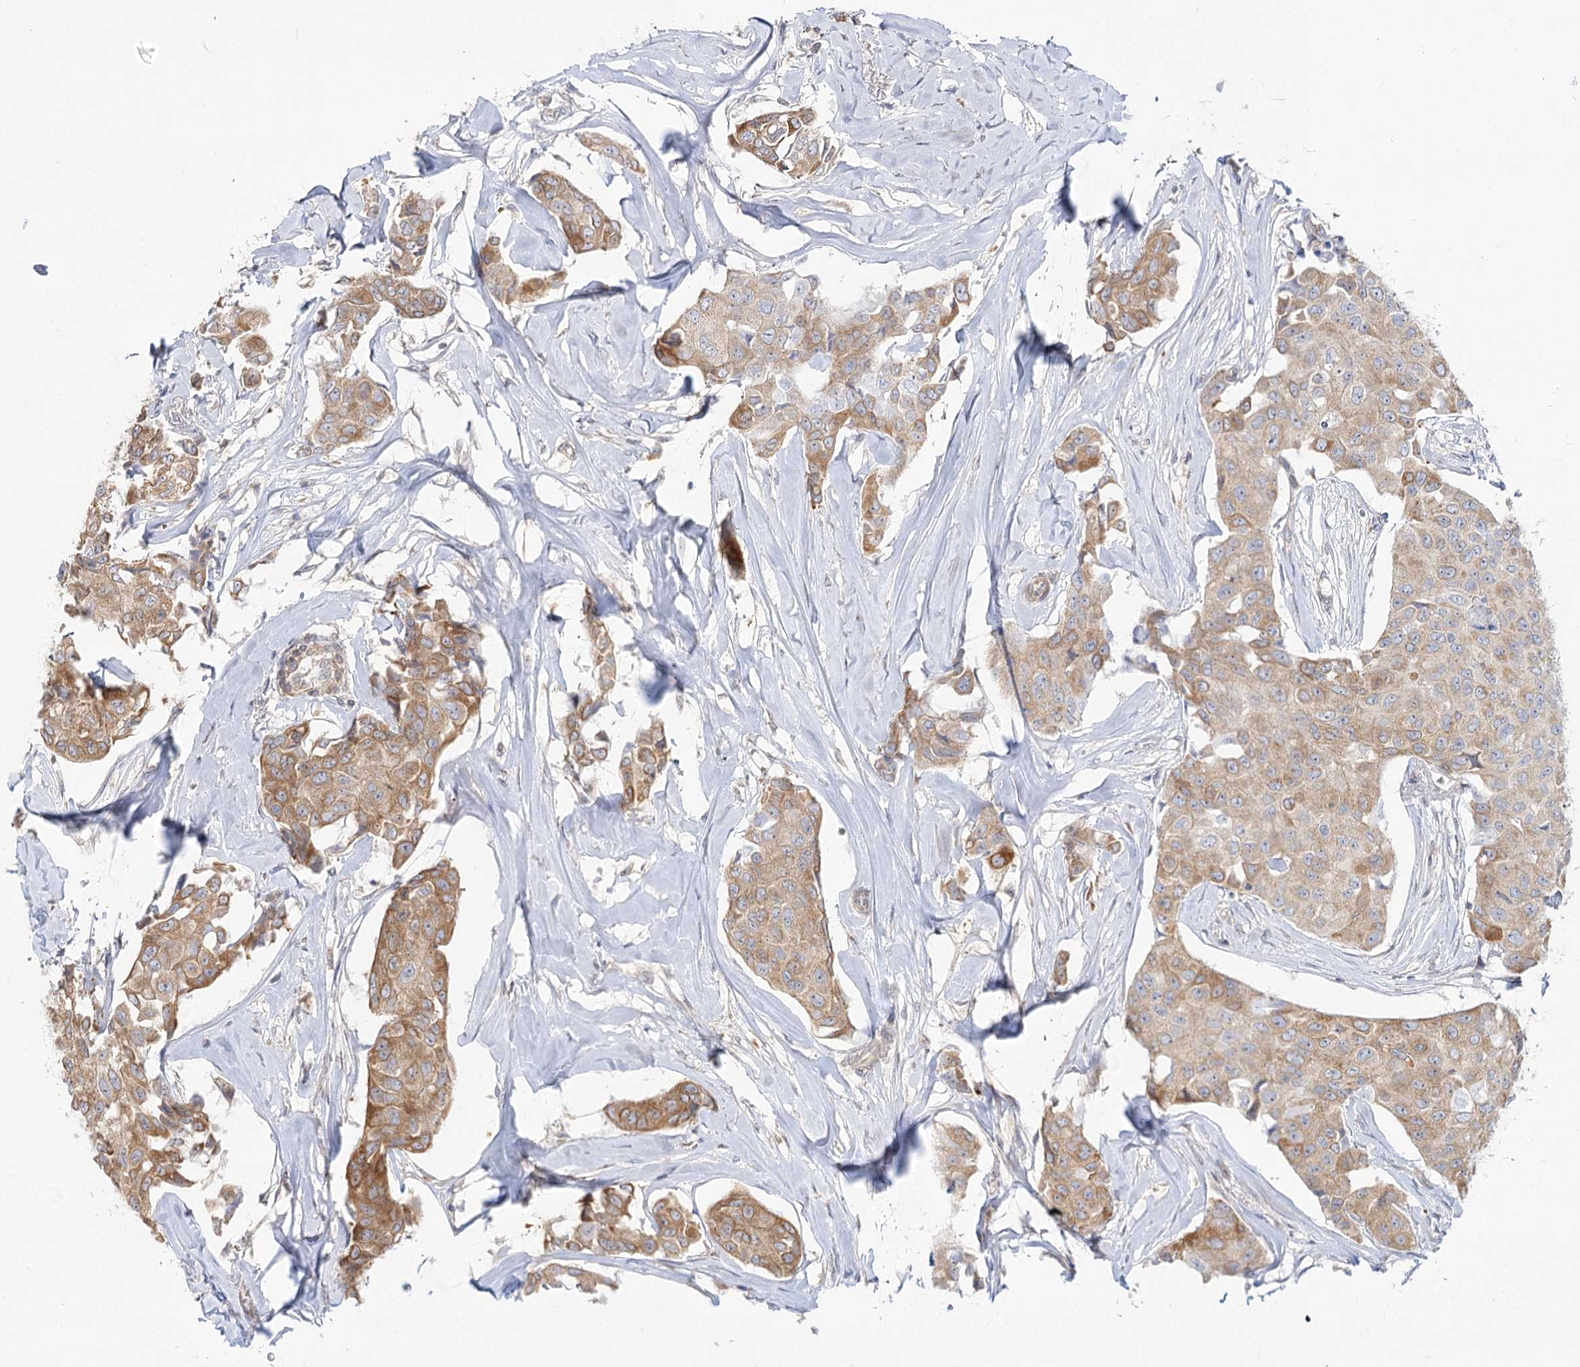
{"staining": {"intensity": "moderate", "quantity": ">75%", "location": "cytoplasmic/membranous"}, "tissue": "breast cancer", "cell_type": "Tumor cells", "image_type": "cancer", "snomed": [{"axis": "morphology", "description": "Duct carcinoma"}, {"axis": "topography", "description": "Breast"}], "caption": "Invasive ductal carcinoma (breast) stained for a protein reveals moderate cytoplasmic/membranous positivity in tumor cells.", "gene": "MTMR3", "patient": {"sex": "female", "age": 80}}